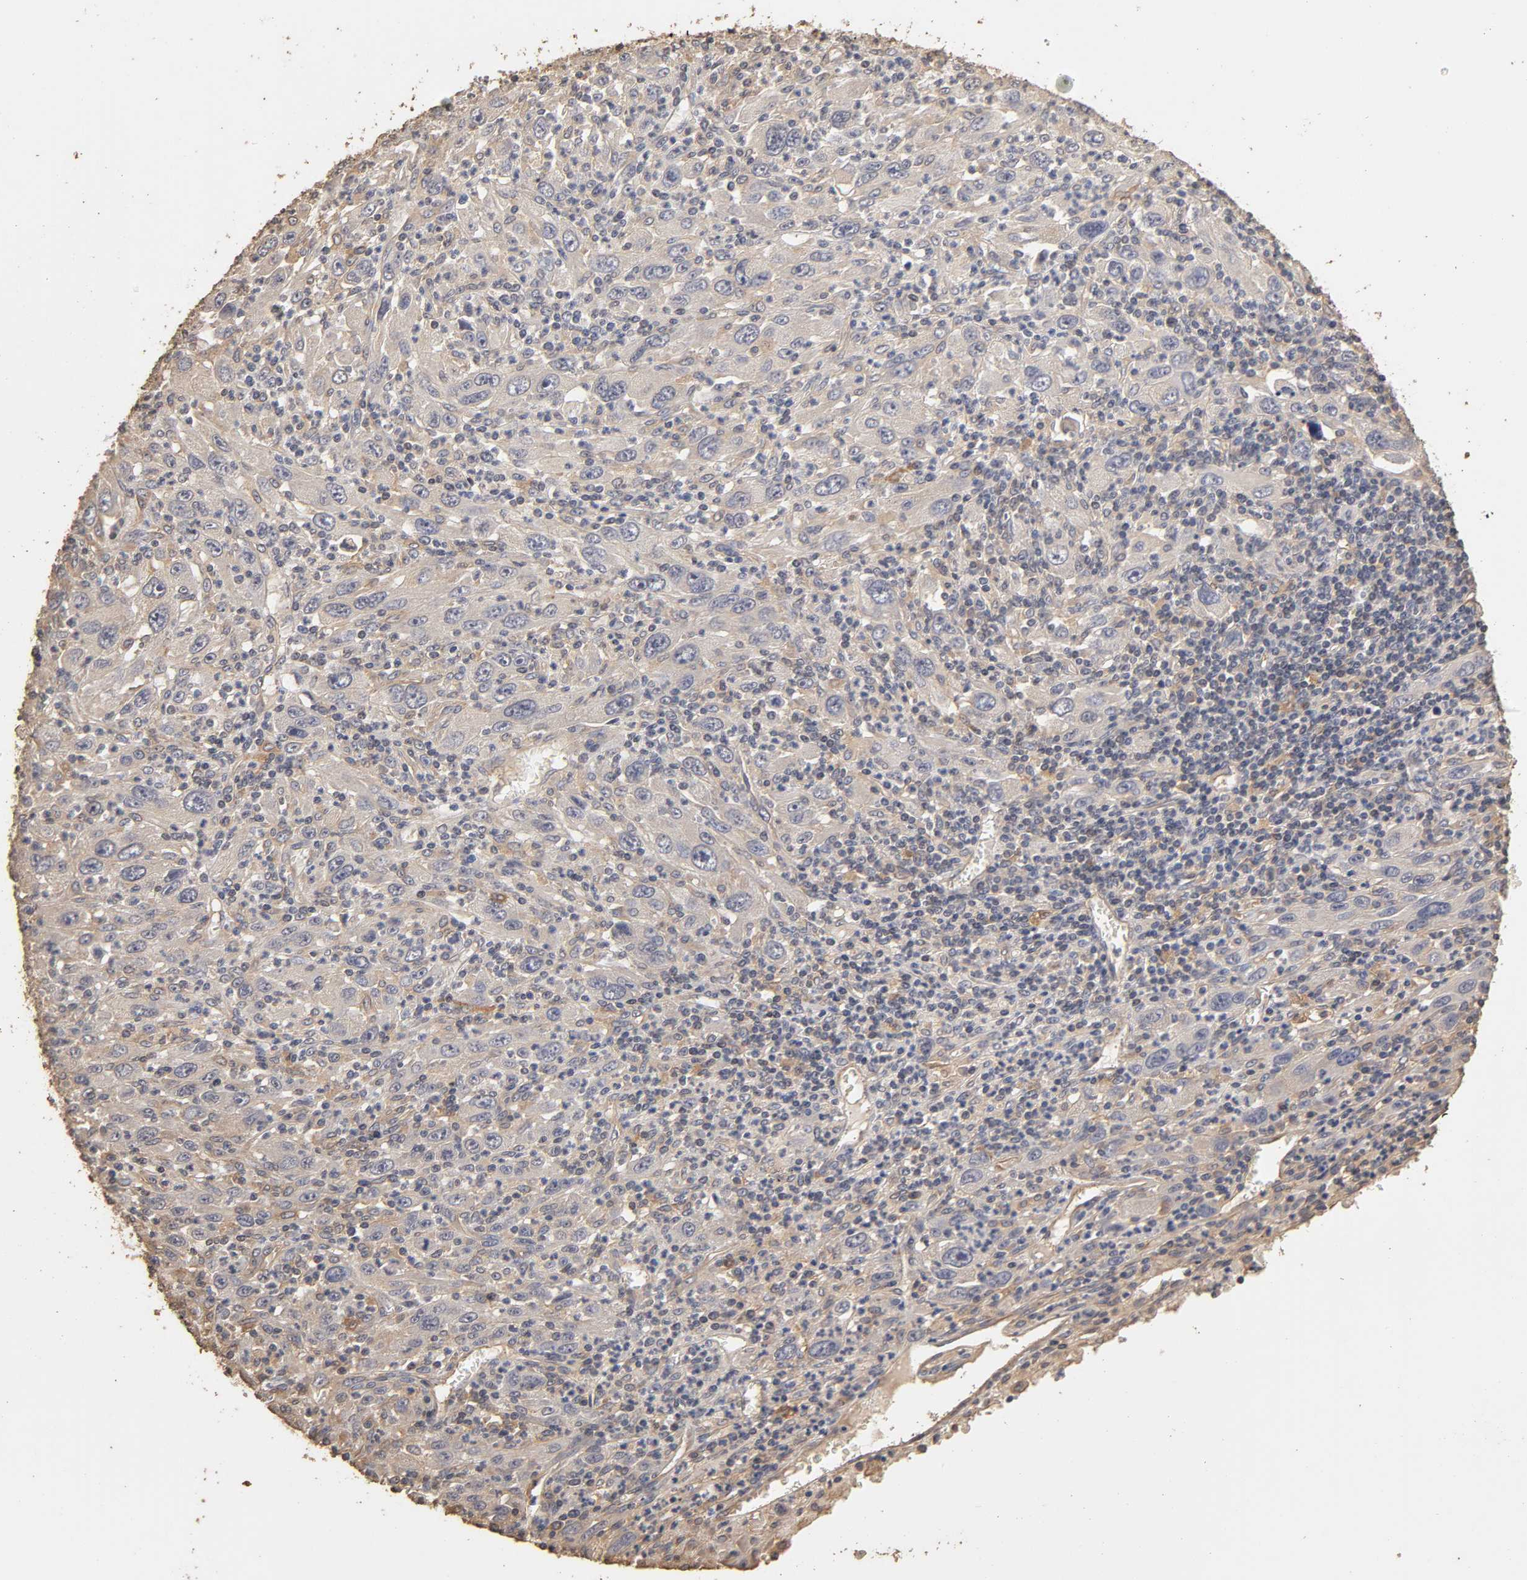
{"staining": {"intensity": "negative", "quantity": "none", "location": "none"}, "tissue": "melanoma", "cell_type": "Tumor cells", "image_type": "cancer", "snomed": [{"axis": "morphology", "description": "Malignant melanoma, Metastatic site"}, {"axis": "topography", "description": "Skin"}], "caption": "Immunohistochemistry of melanoma displays no staining in tumor cells.", "gene": "VSIG4", "patient": {"sex": "female", "age": 56}}